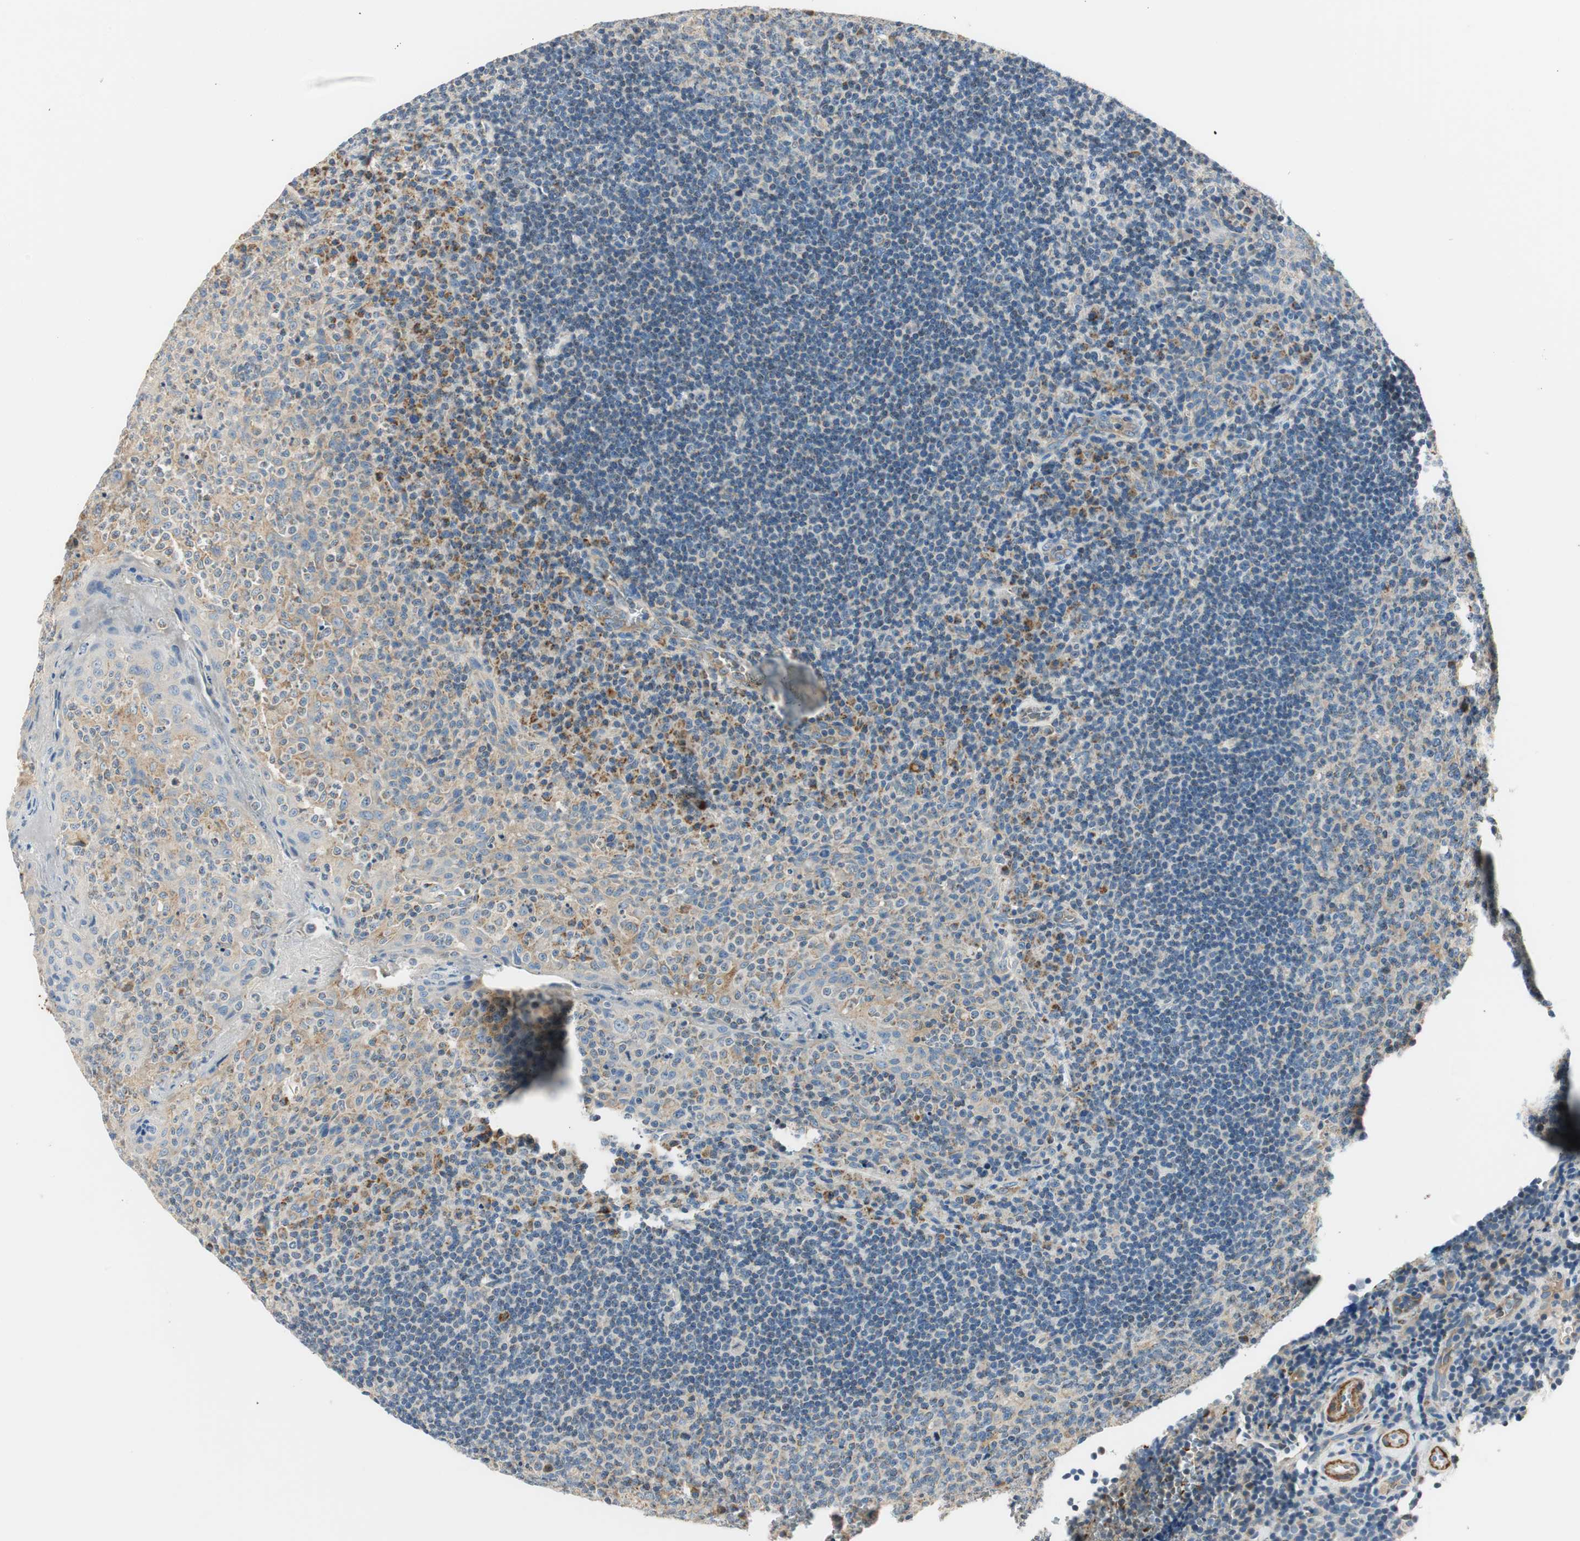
{"staining": {"intensity": "weak", "quantity": "25%-75%", "location": "cytoplasmic/membranous"}, "tissue": "tonsil", "cell_type": "Germinal center cells", "image_type": "normal", "snomed": [{"axis": "morphology", "description": "Normal tissue, NOS"}, {"axis": "topography", "description": "Tonsil"}], "caption": "Protein staining exhibits weak cytoplasmic/membranous expression in approximately 25%-75% of germinal center cells in normal tonsil. (brown staining indicates protein expression, while blue staining denotes nuclei).", "gene": "RORB", "patient": {"sex": "male", "age": 17}}